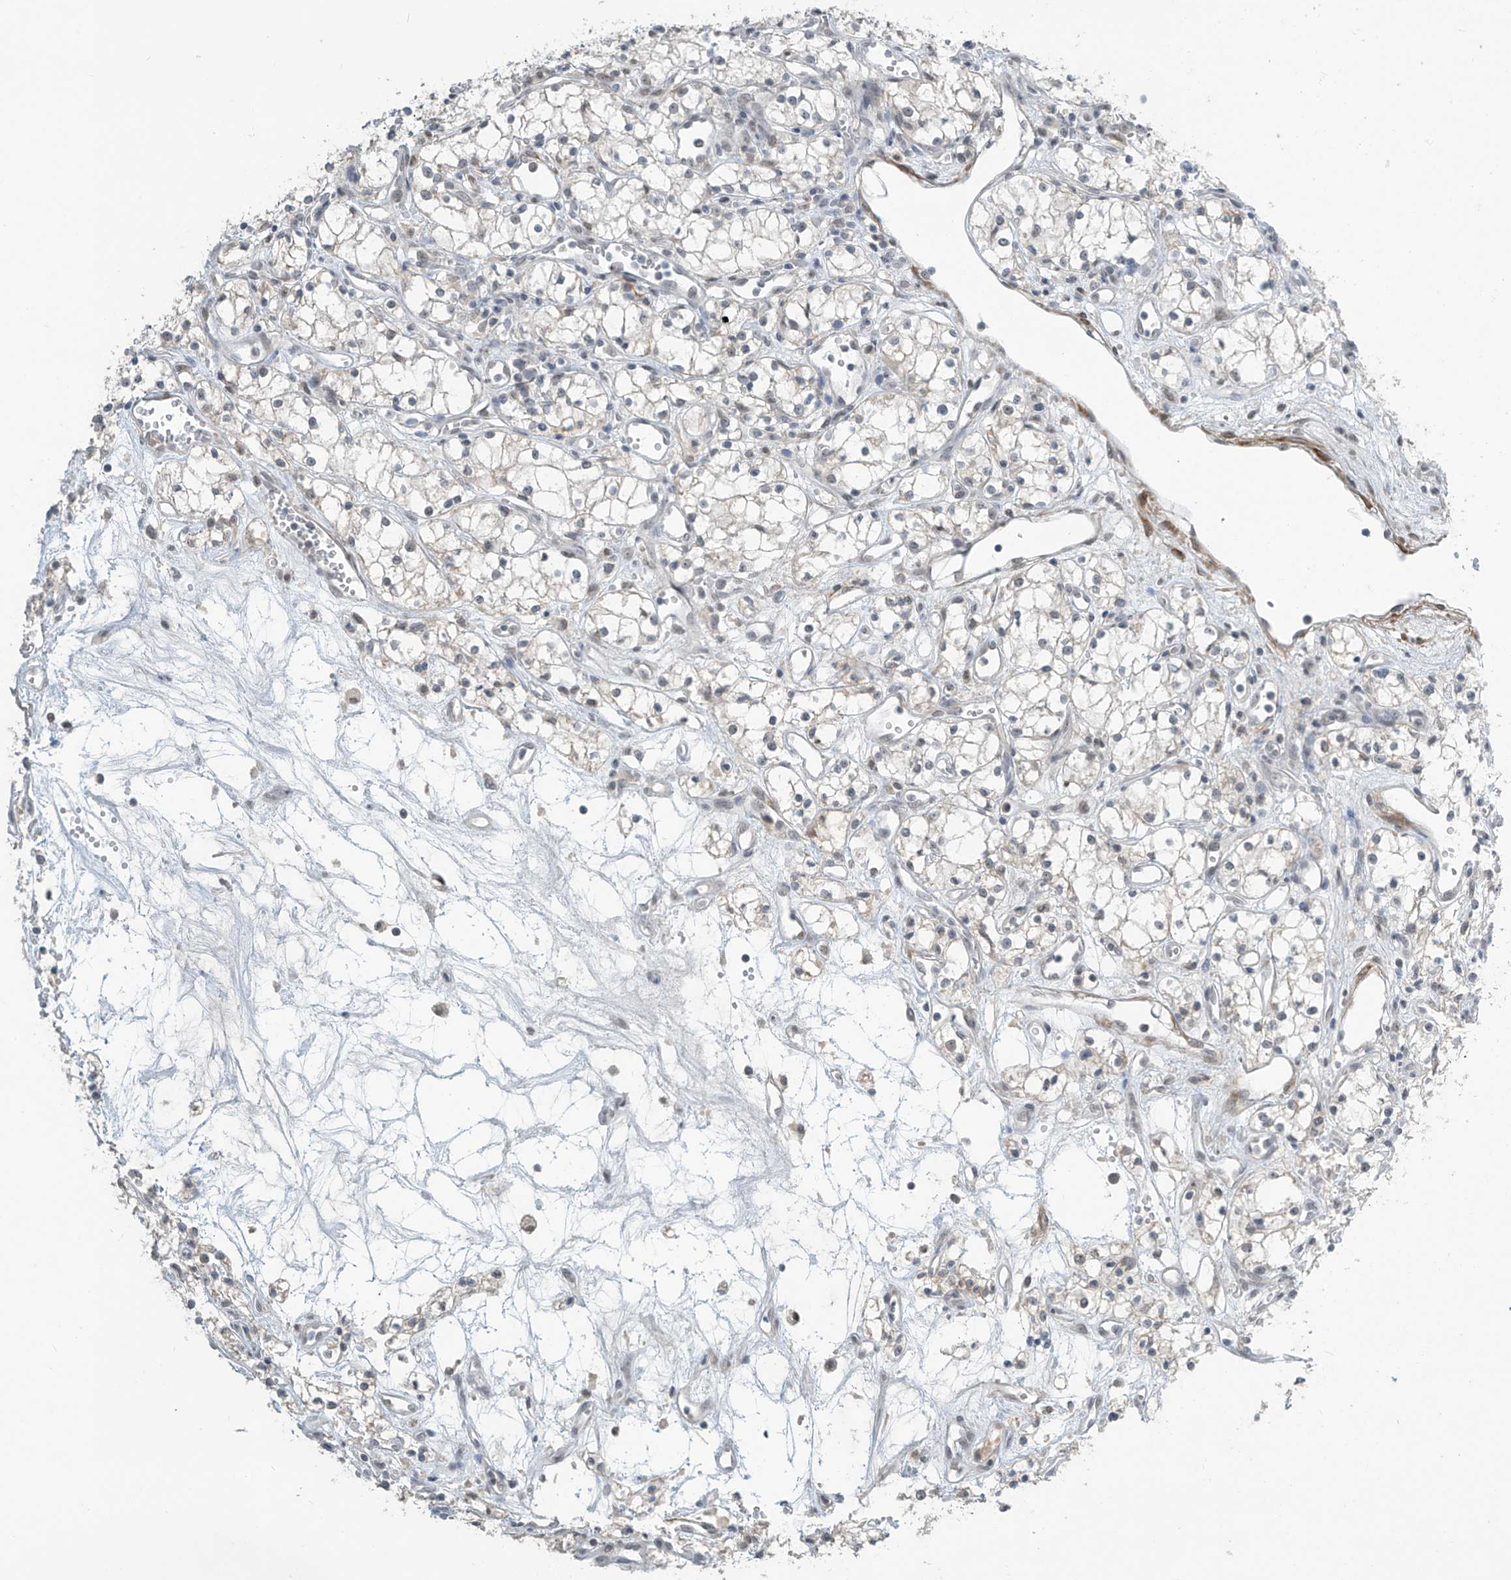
{"staining": {"intensity": "negative", "quantity": "none", "location": "none"}, "tissue": "renal cancer", "cell_type": "Tumor cells", "image_type": "cancer", "snomed": [{"axis": "morphology", "description": "Adenocarcinoma, NOS"}, {"axis": "topography", "description": "Kidney"}], "caption": "Immunohistochemistry (IHC) of renal cancer shows no expression in tumor cells.", "gene": "METAP1D", "patient": {"sex": "male", "age": 59}}